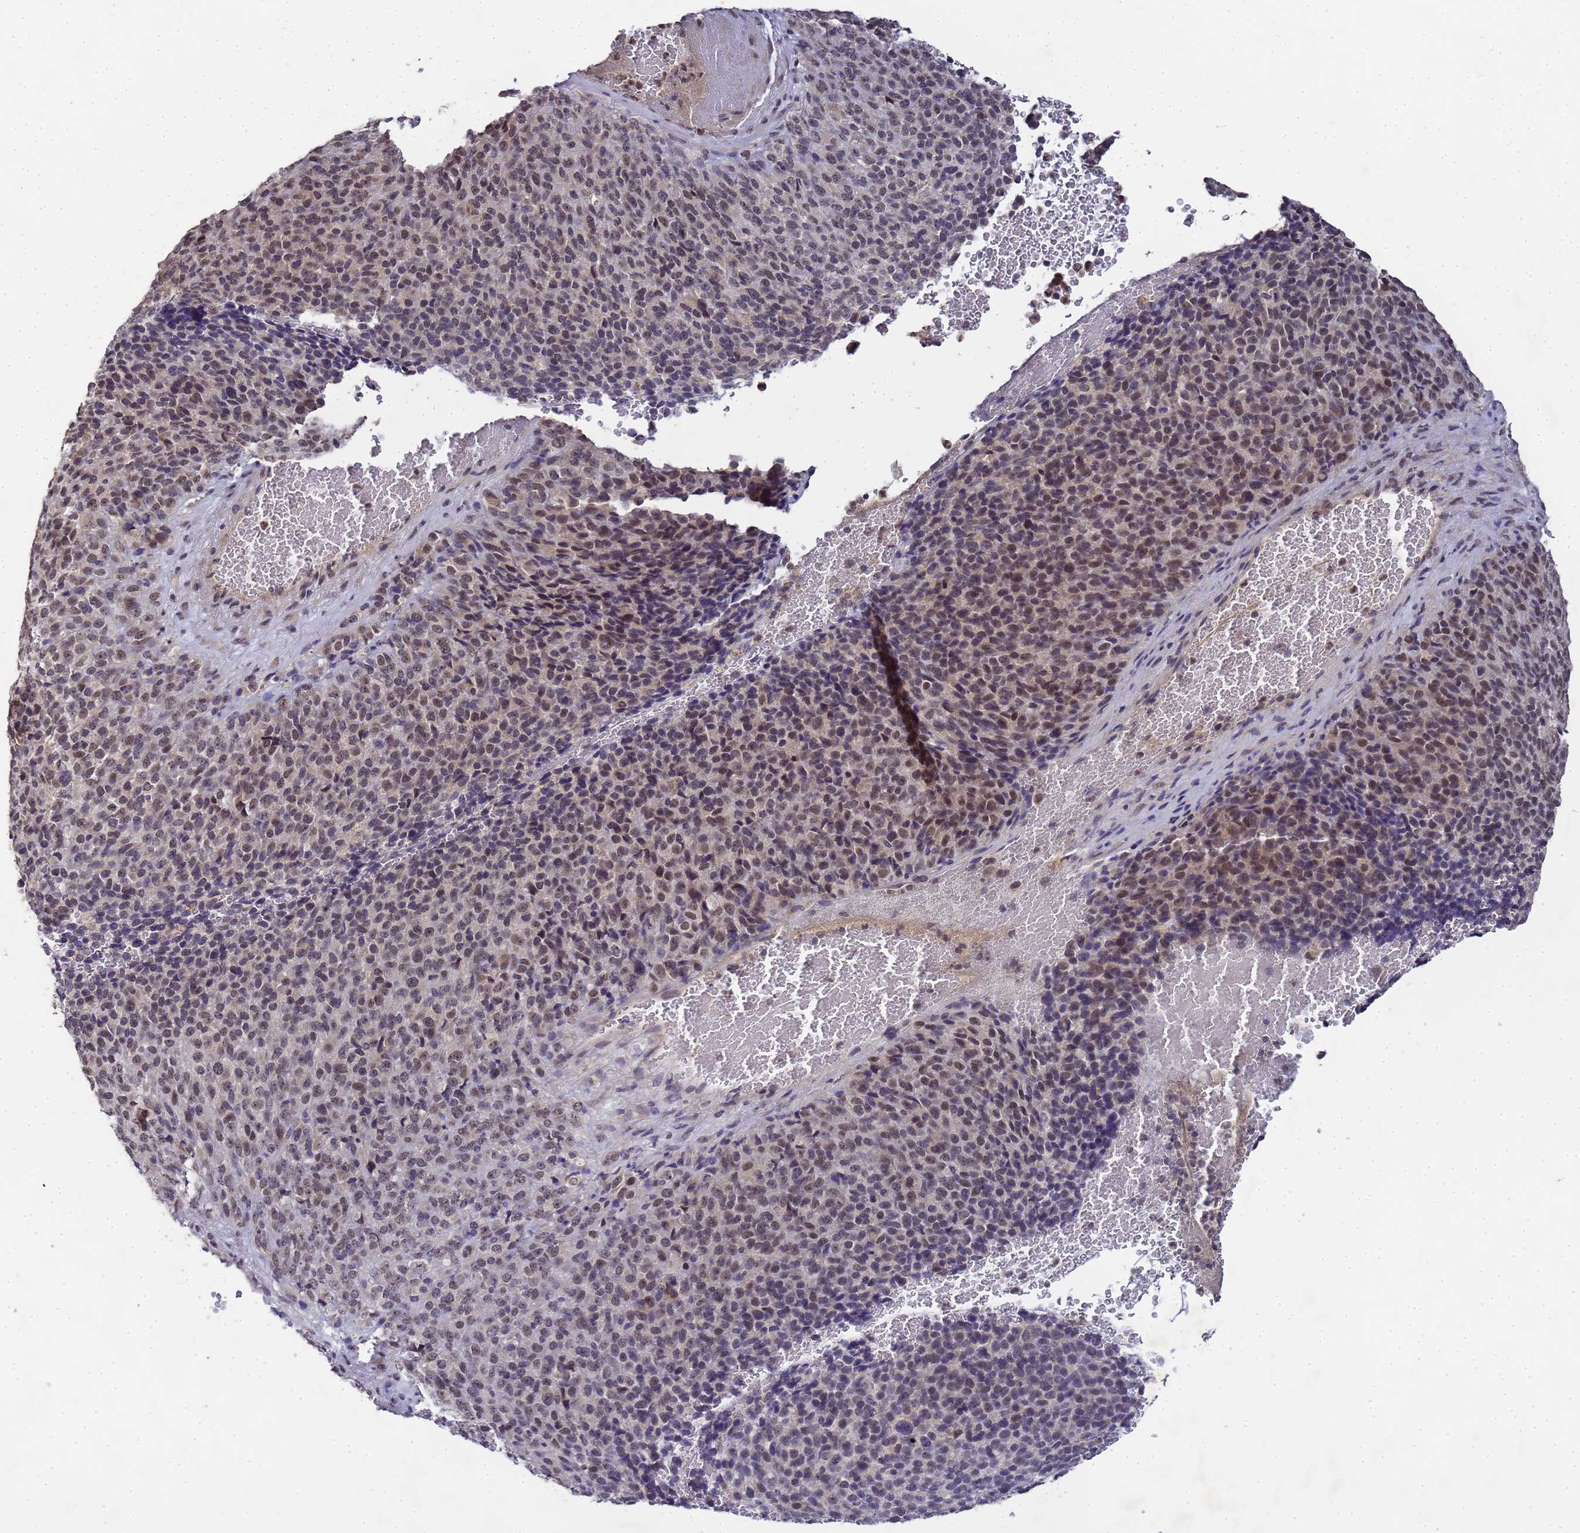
{"staining": {"intensity": "weak", "quantity": "25%-75%", "location": "nuclear"}, "tissue": "melanoma", "cell_type": "Tumor cells", "image_type": "cancer", "snomed": [{"axis": "morphology", "description": "Malignant melanoma, Metastatic site"}, {"axis": "topography", "description": "Brain"}], "caption": "A high-resolution micrograph shows immunohistochemistry (IHC) staining of melanoma, which reveals weak nuclear positivity in approximately 25%-75% of tumor cells.", "gene": "MYL7", "patient": {"sex": "female", "age": 56}}